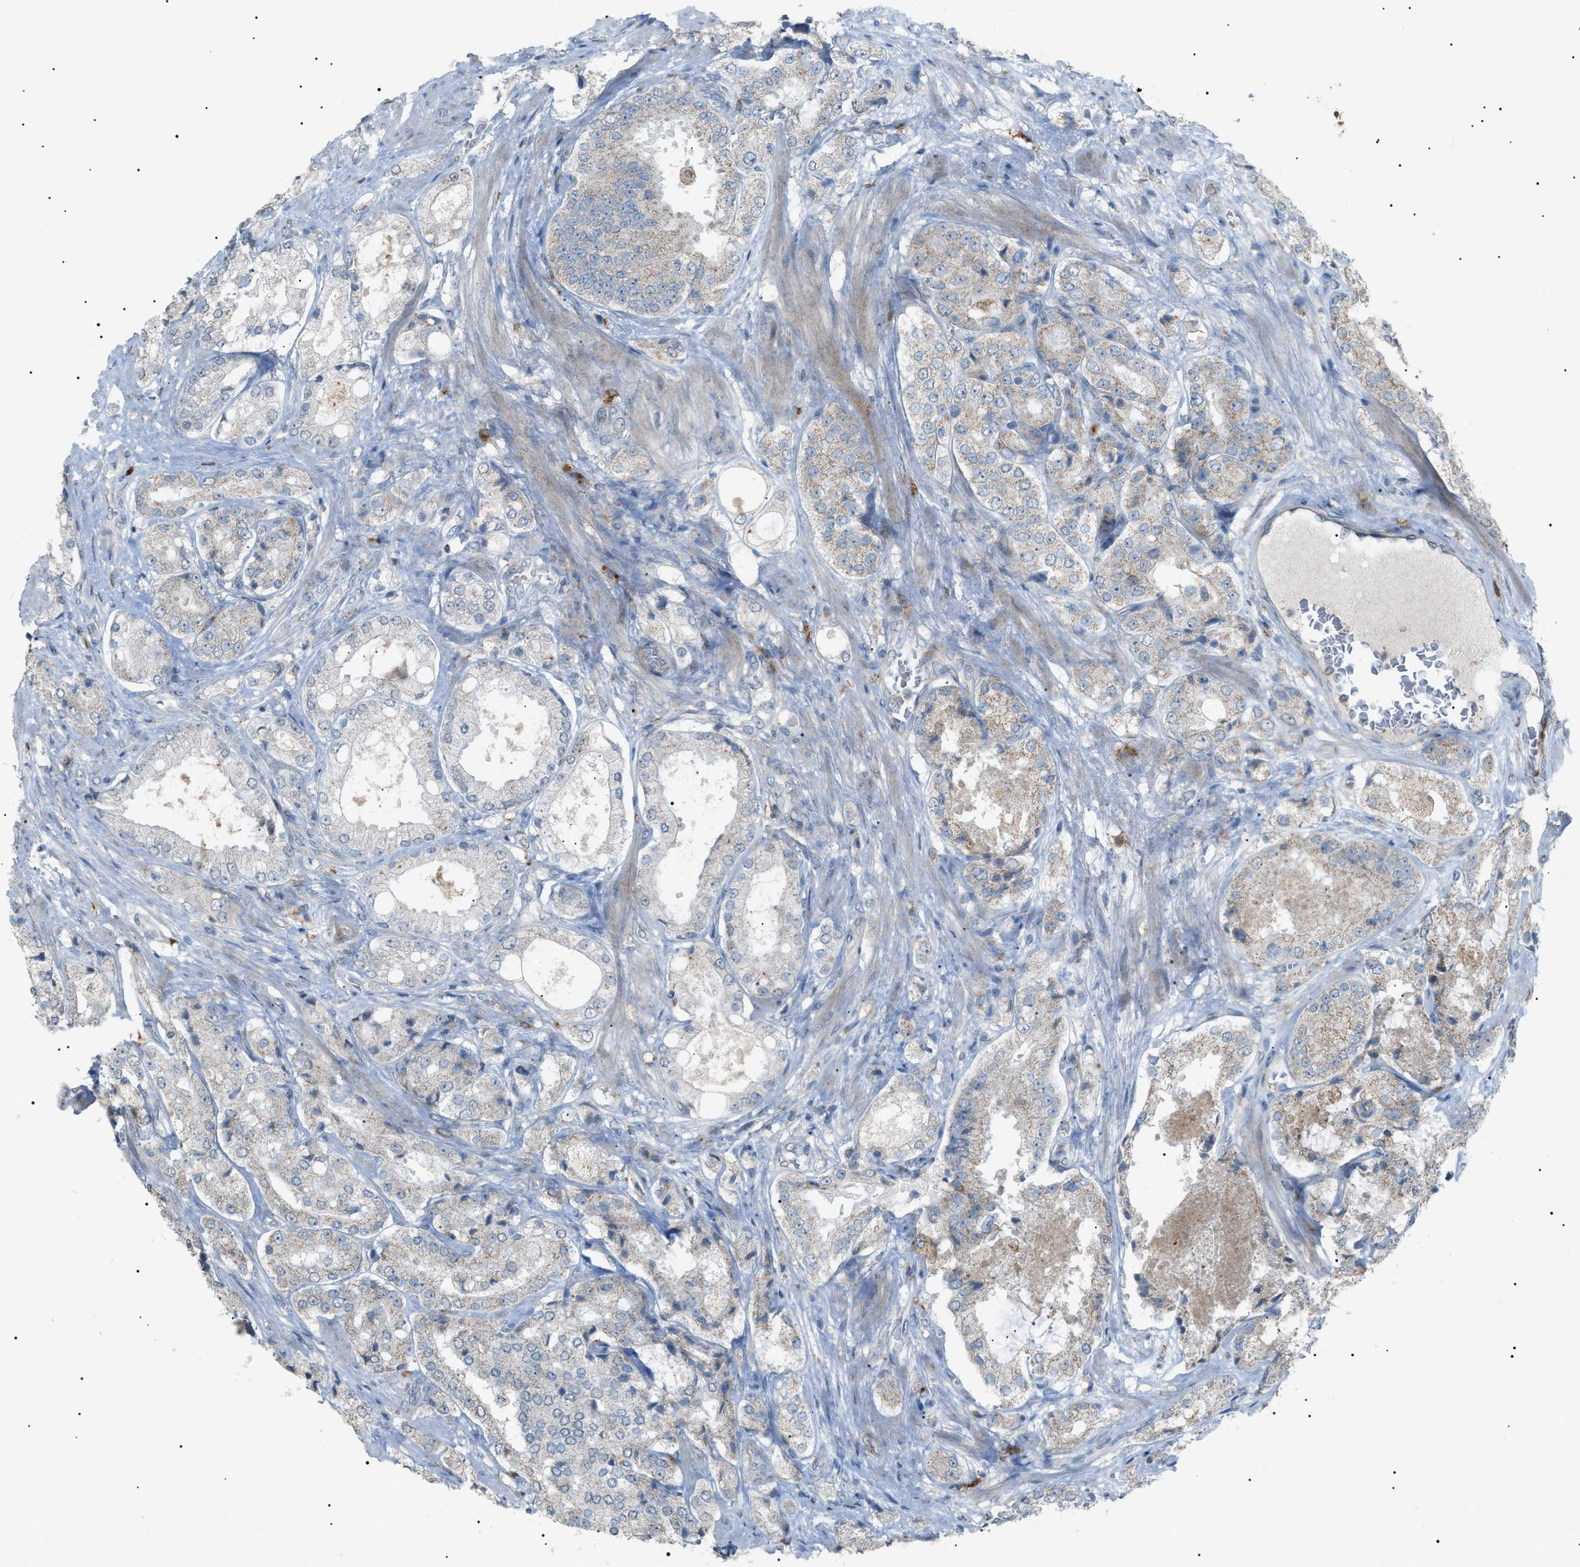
{"staining": {"intensity": "negative", "quantity": "none", "location": "none"}, "tissue": "prostate cancer", "cell_type": "Tumor cells", "image_type": "cancer", "snomed": [{"axis": "morphology", "description": "Adenocarcinoma, High grade"}, {"axis": "topography", "description": "Prostate"}], "caption": "Immunohistochemistry (IHC) micrograph of neoplastic tissue: prostate cancer stained with DAB (3,3'-diaminobenzidine) shows no significant protein staining in tumor cells.", "gene": "BTK", "patient": {"sex": "male", "age": 65}}